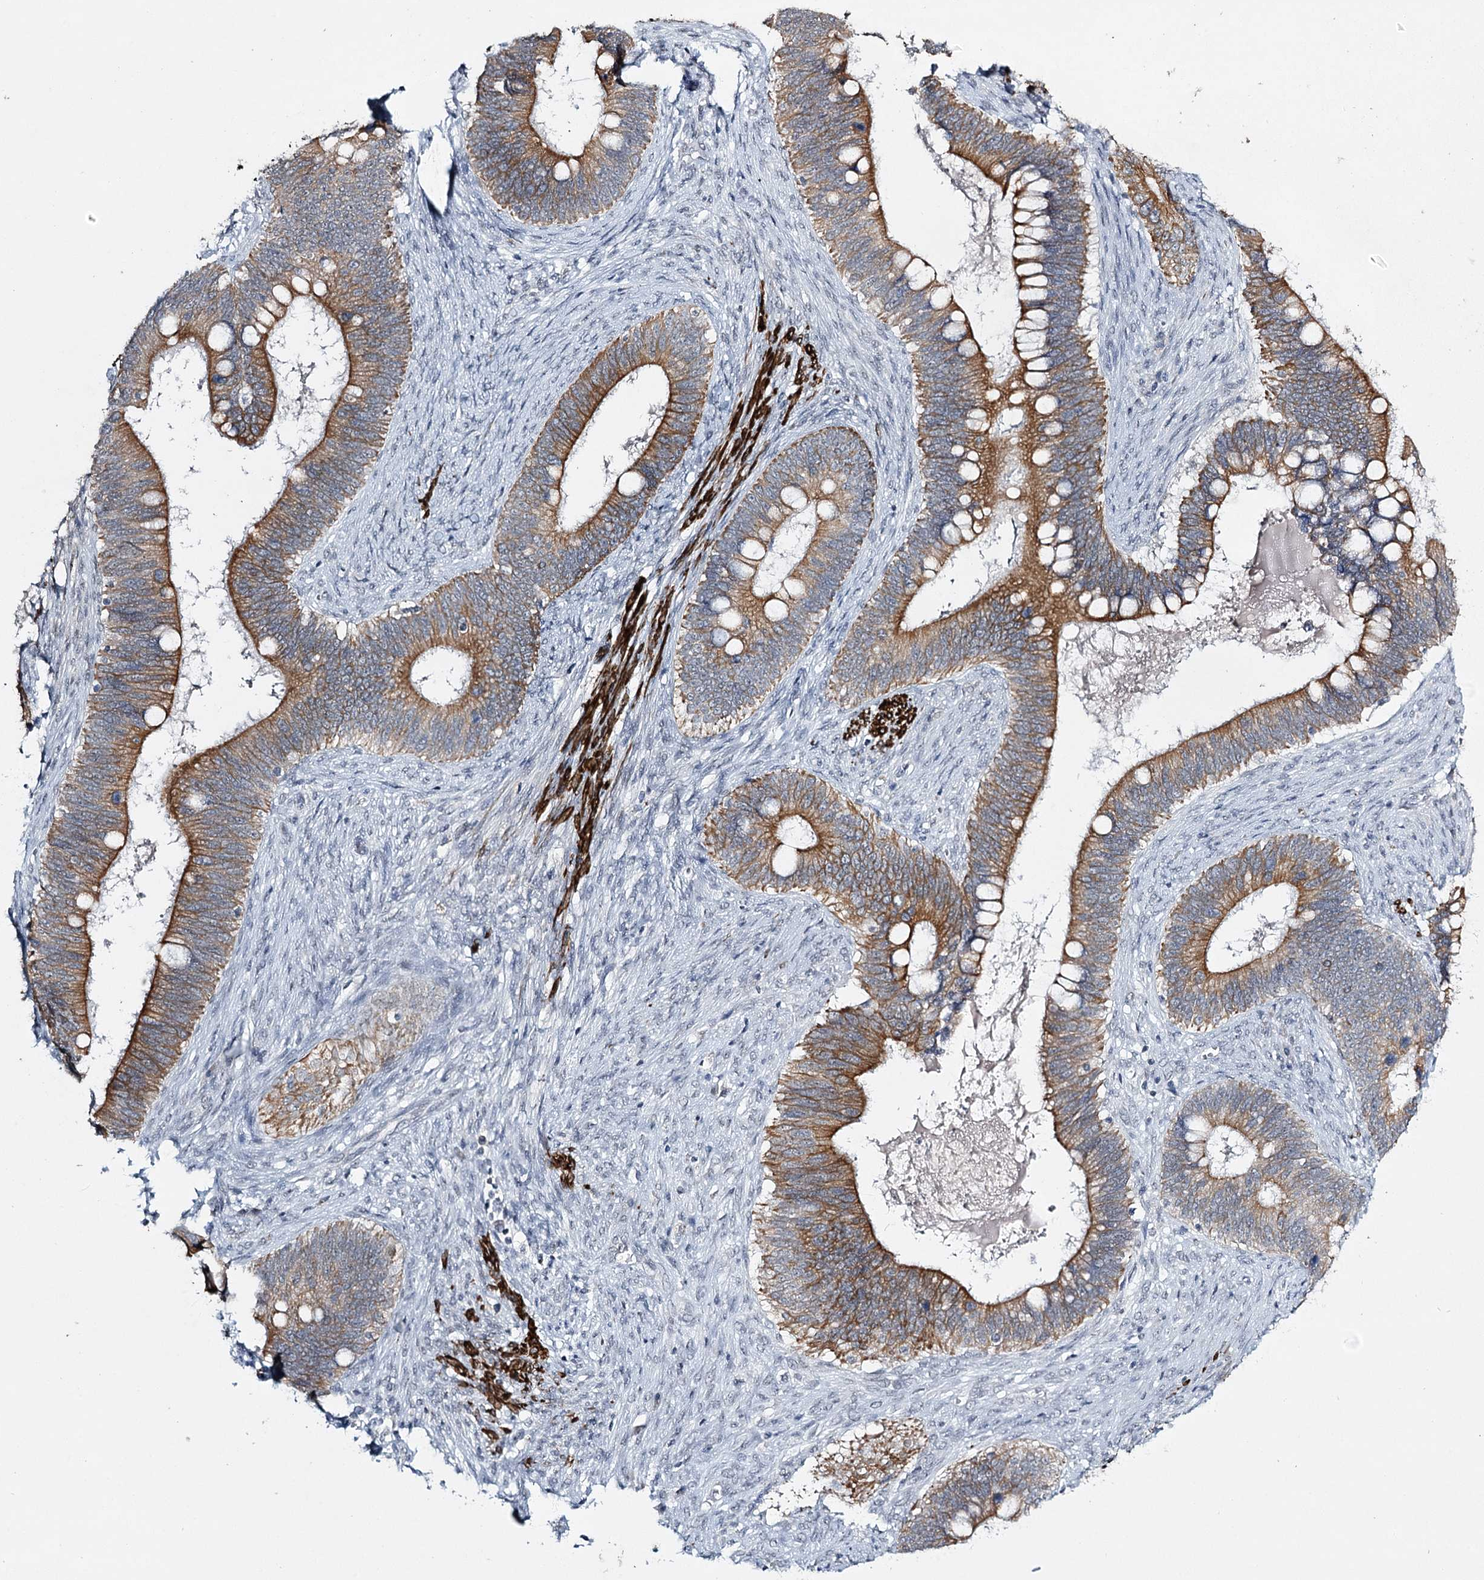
{"staining": {"intensity": "moderate", "quantity": ">75%", "location": "cytoplasmic/membranous"}, "tissue": "cervical cancer", "cell_type": "Tumor cells", "image_type": "cancer", "snomed": [{"axis": "morphology", "description": "Adenocarcinoma, NOS"}, {"axis": "topography", "description": "Cervix"}], "caption": "The immunohistochemical stain highlights moderate cytoplasmic/membranous positivity in tumor cells of cervical adenocarcinoma tissue.", "gene": "TMEM70", "patient": {"sex": "female", "age": 42}}